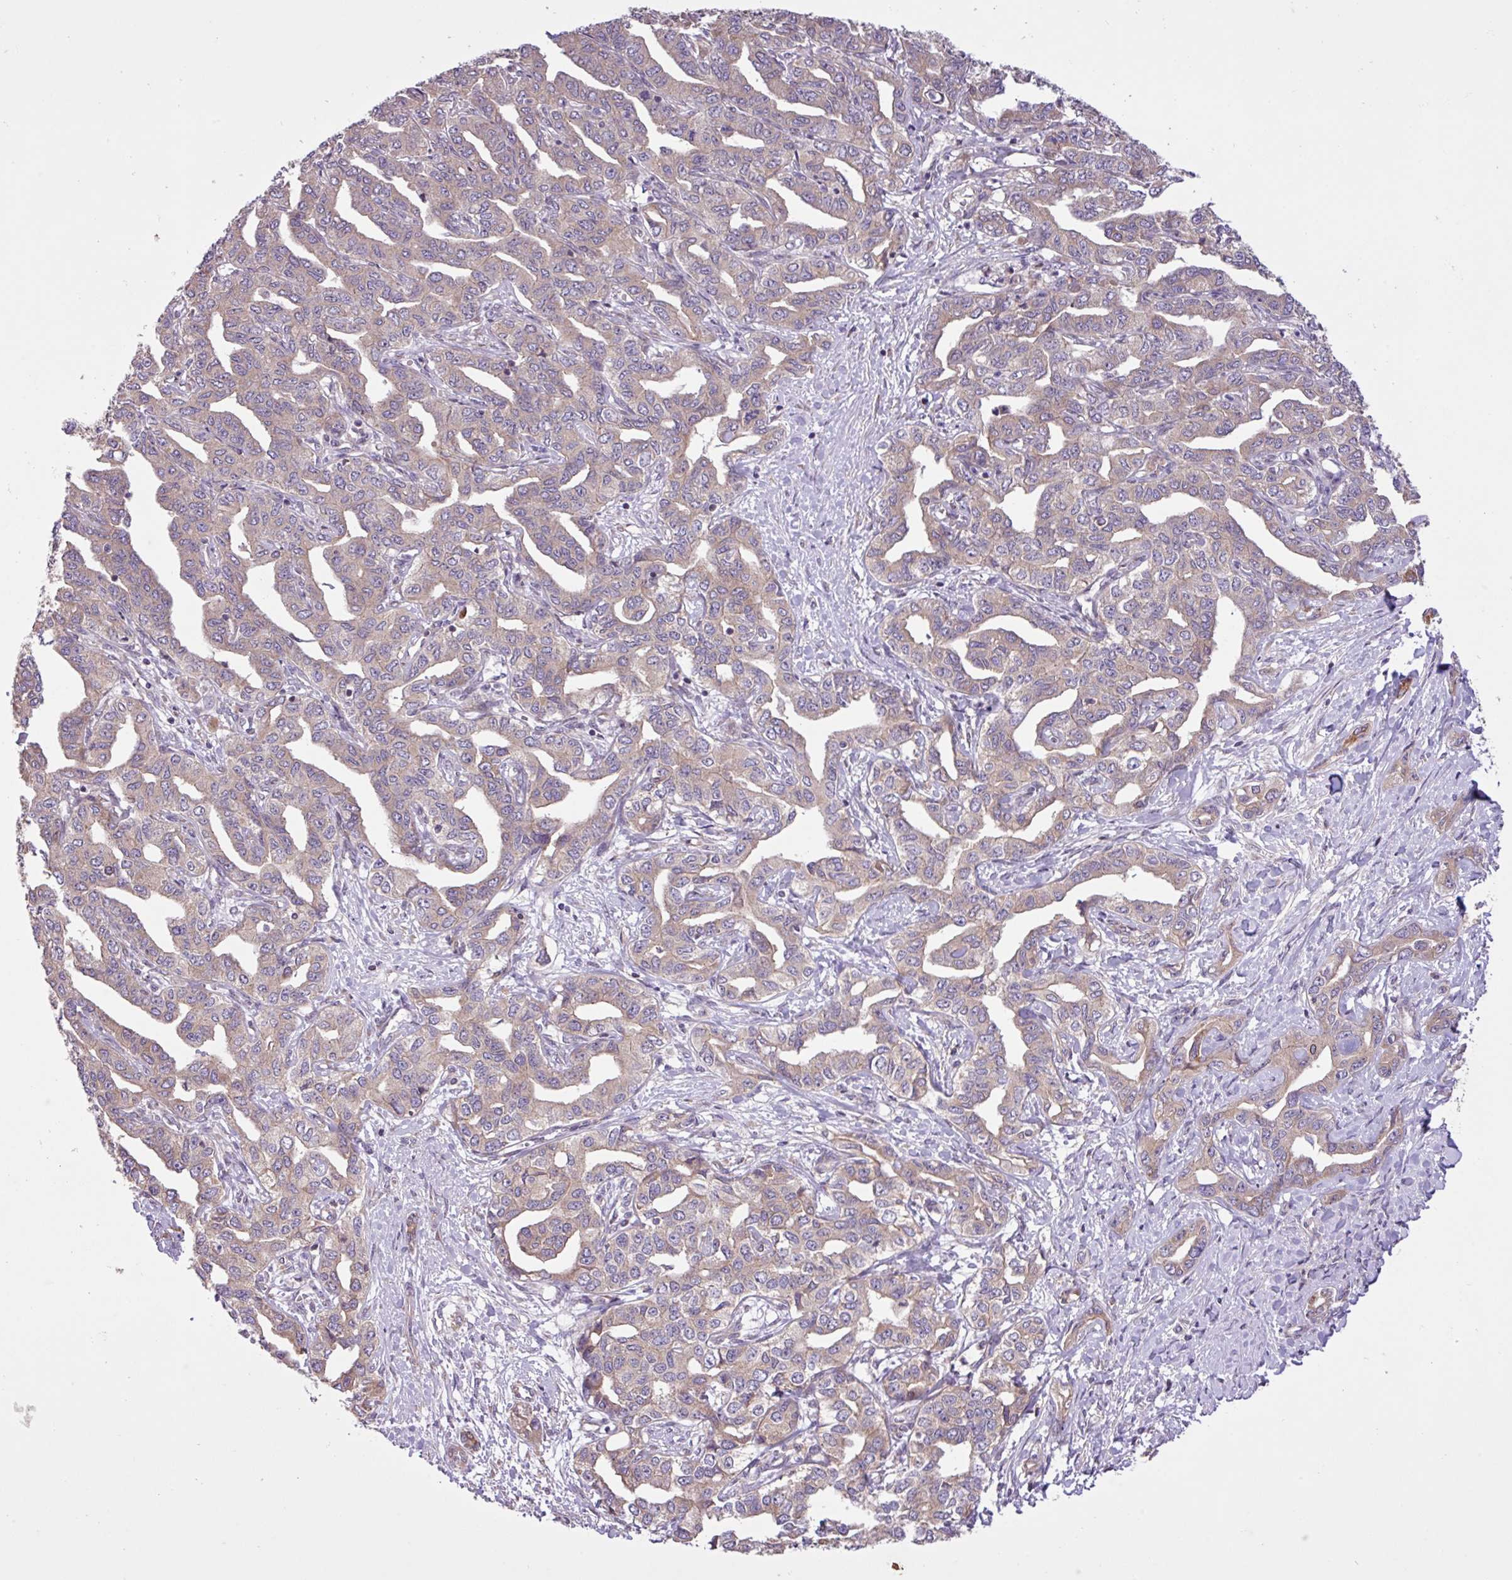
{"staining": {"intensity": "weak", "quantity": "<25%", "location": "cytoplasmic/membranous"}, "tissue": "liver cancer", "cell_type": "Tumor cells", "image_type": "cancer", "snomed": [{"axis": "morphology", "description": "Cholangiocarcinoma"}, {"axis": "topography", "description": "Liver"}], "caption": "Immunohistochemistry image of liver cholangiocarcinoma stained for a protein (brown), which displays no expression in tumor cells.", "gene": "TIMM10B", "patient": {"sex": "male", "age": 59}}